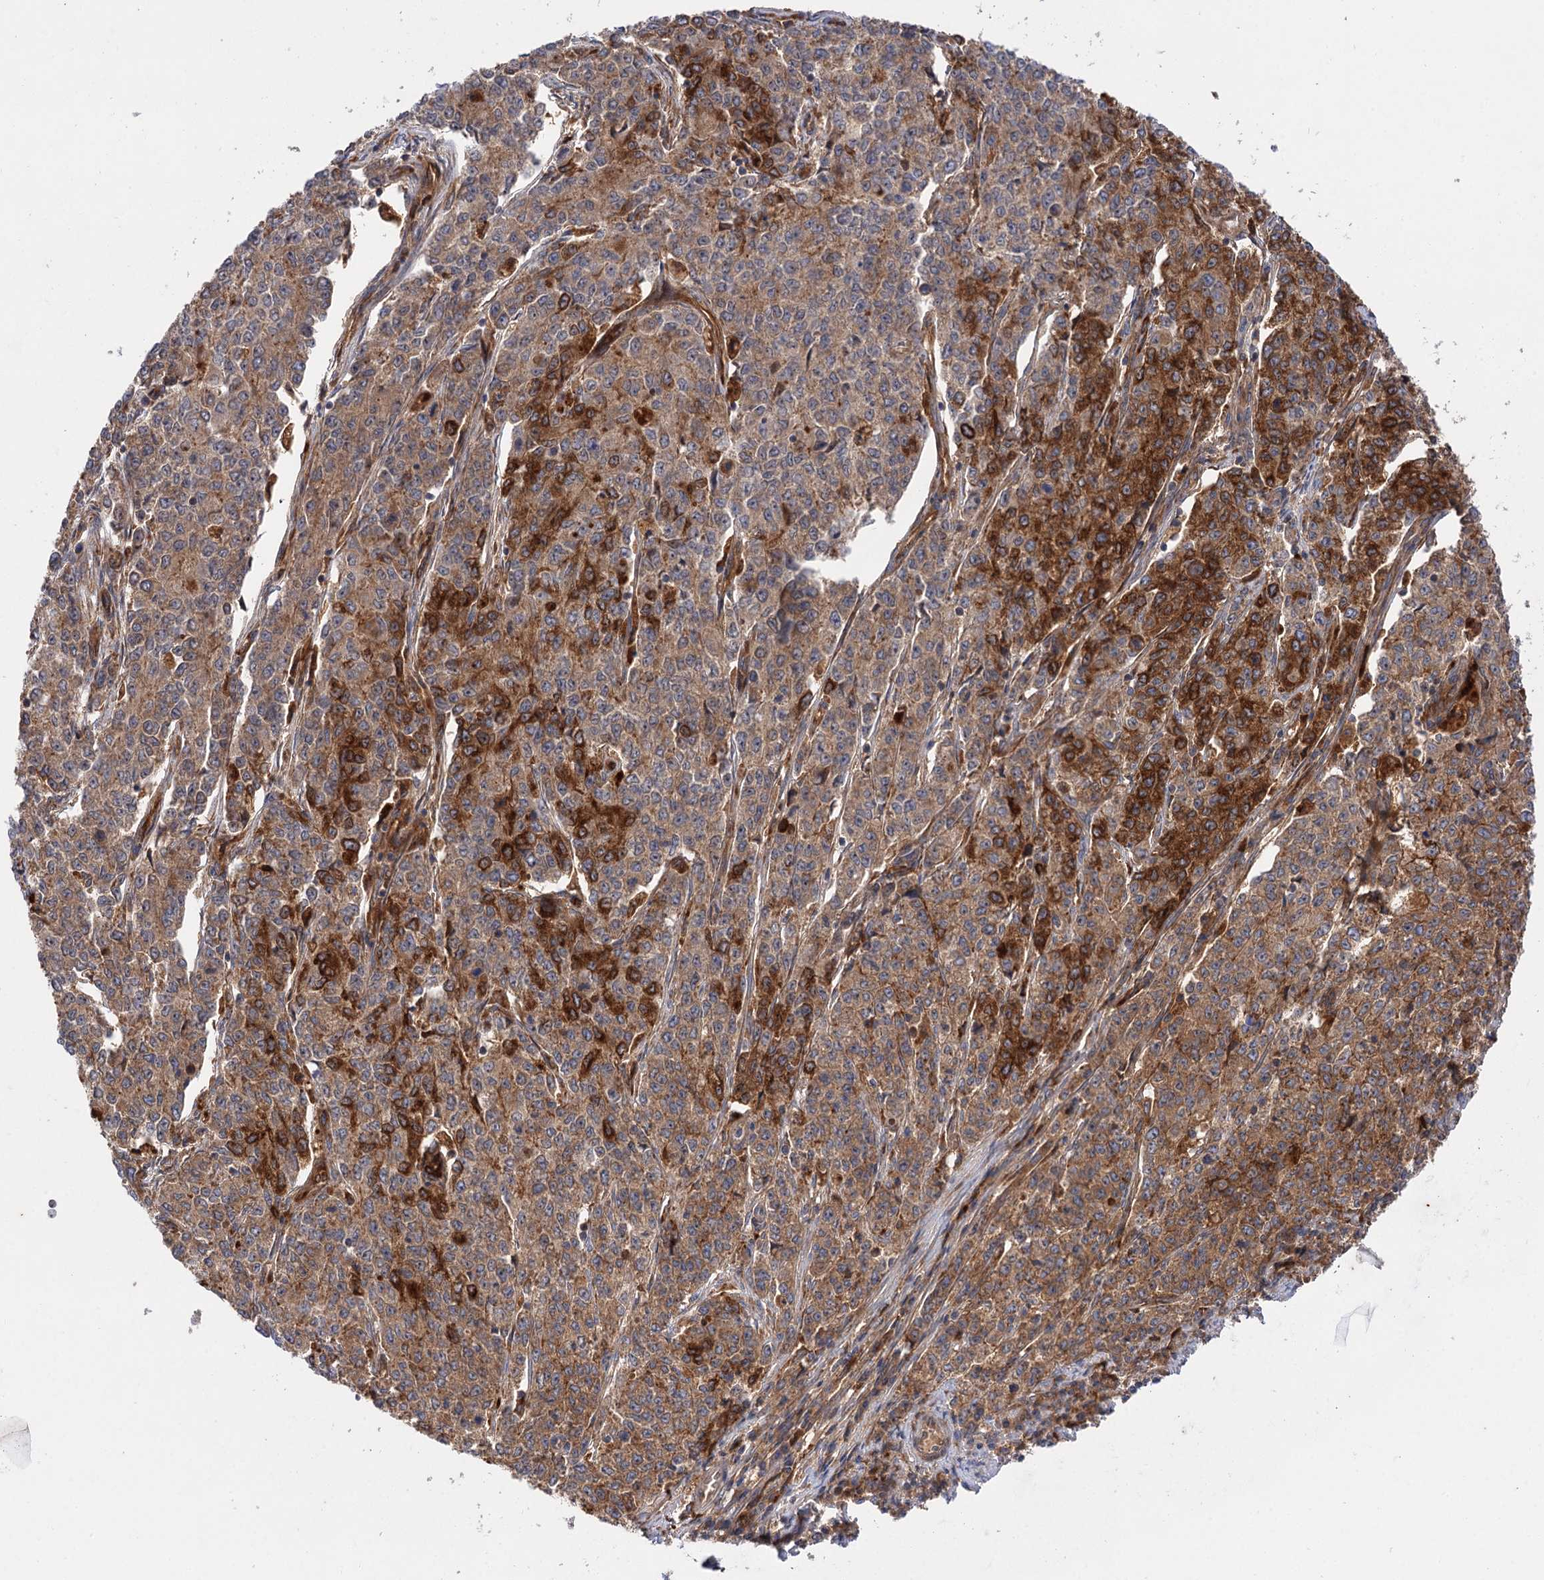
{"staining": {"intensity": "moderate", "quantity": ">75%", "location": "cytoplasmic/membranous"}, "tissue": "endometrial cancer", "cell_type": "Tumor cells", "image_type": "cancer", "snomed": [{"axis": "morphology", "description": "Adenocarcinoma, NOS"}, {"axis": "topography", "description": "Endometrium"}], "caption": "Human endometrial cancer stained for a protein (brown) reveals moderate cytoplasmic/membranous positive staining in about >75% of tumor cells.", "gene": "PATL1", "patient": {"sex": "female", "age": 50}}